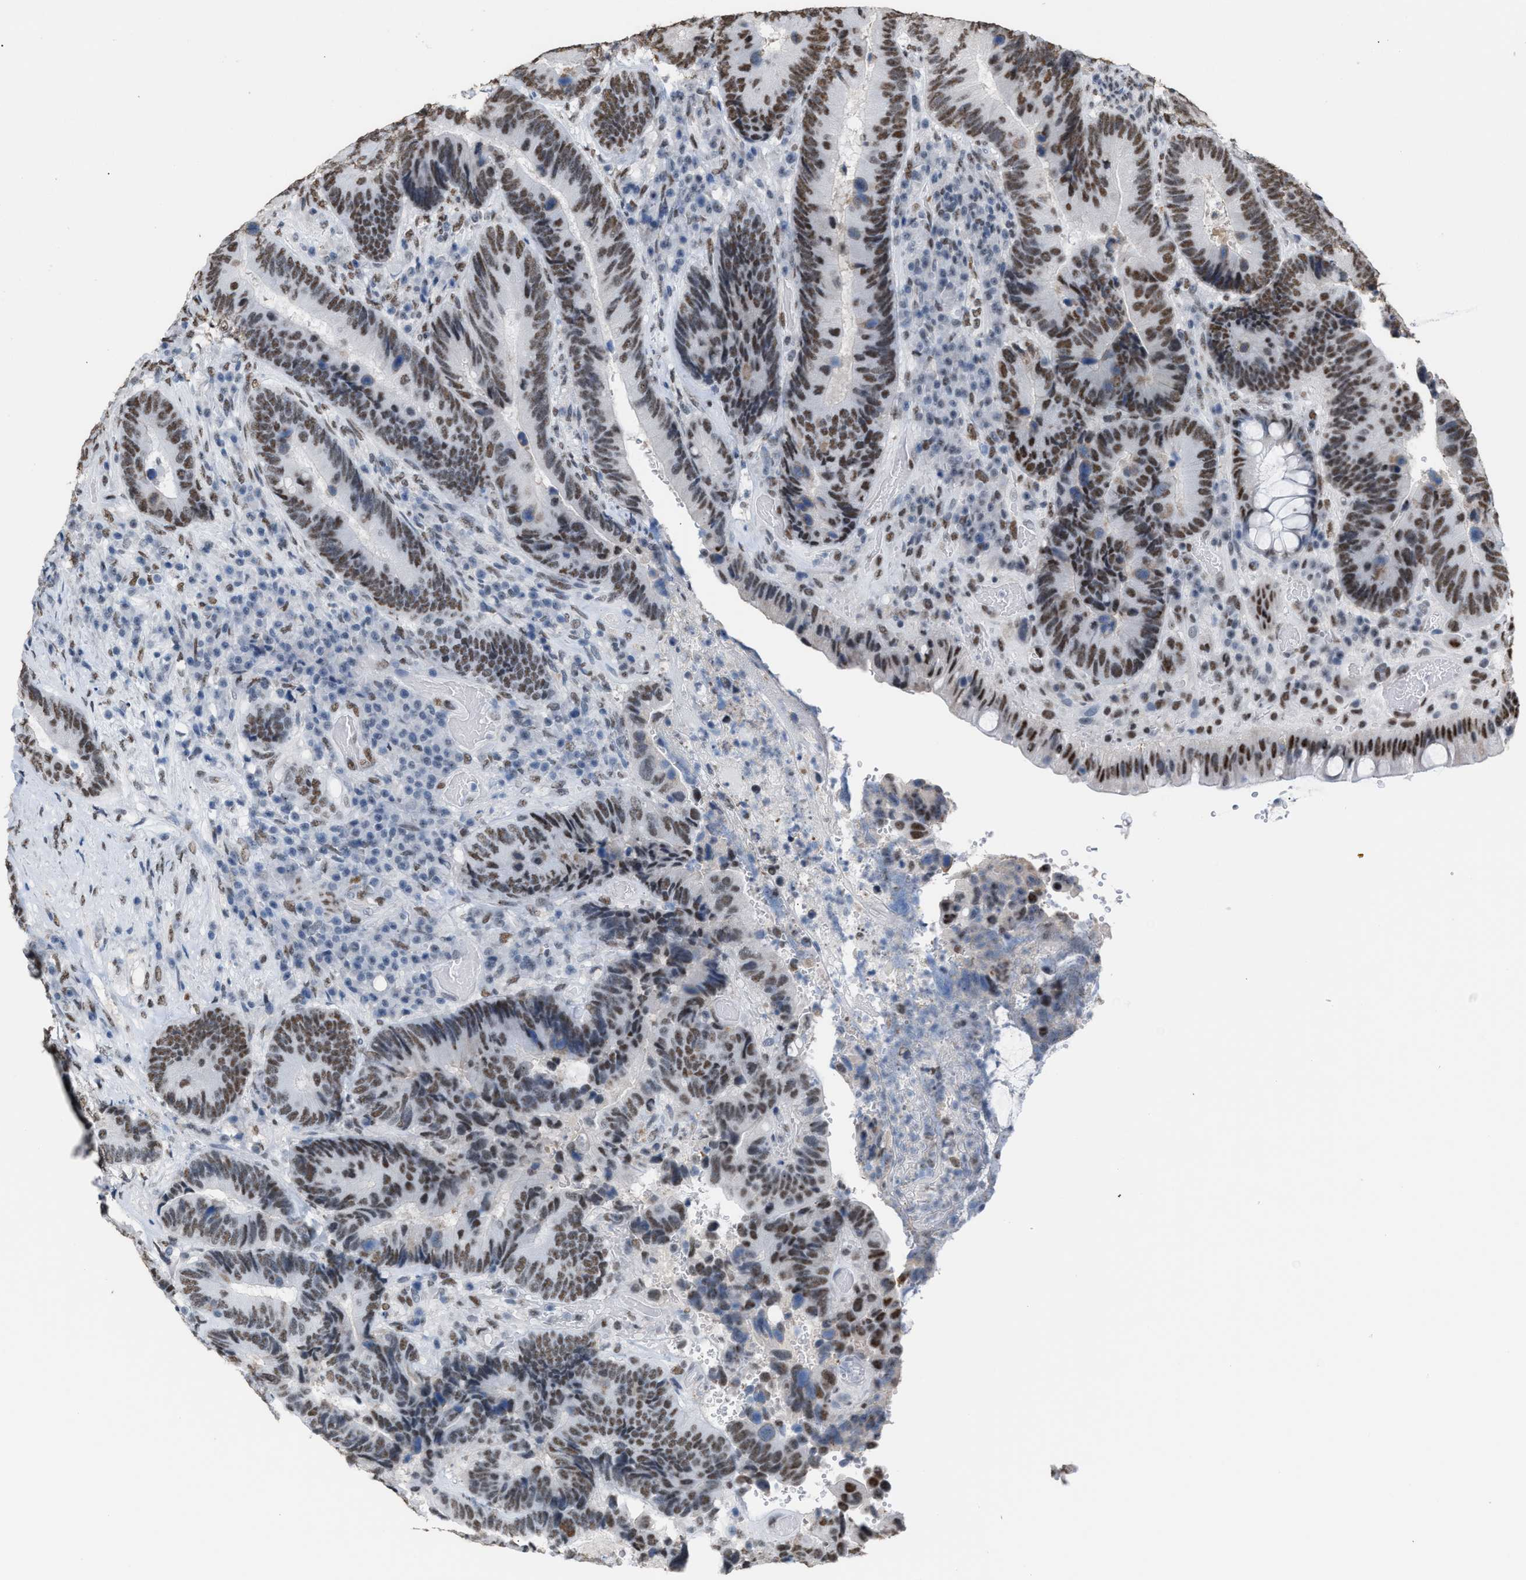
{"staining": {"intensity": "moderate", "quantity": ">75%", "location": "nuclear"}, "tissue": "colorectal cancer", "cell_type": "Tumor cells", "image_type": "cancer", "snomed": [{"axis": "morphology", "description": "Adenocarcinoma, NOS"}, {"axis": "topography", "description": "Rectum"}], "caption": "A photomicrograph of human colorectal cancer (adenocarcinoma) stained for a protein exhibits moderate nuclear brown staining in tumor cells.", "gene": "CCAR2", "patient": {"sex": "female", "age": 89}}